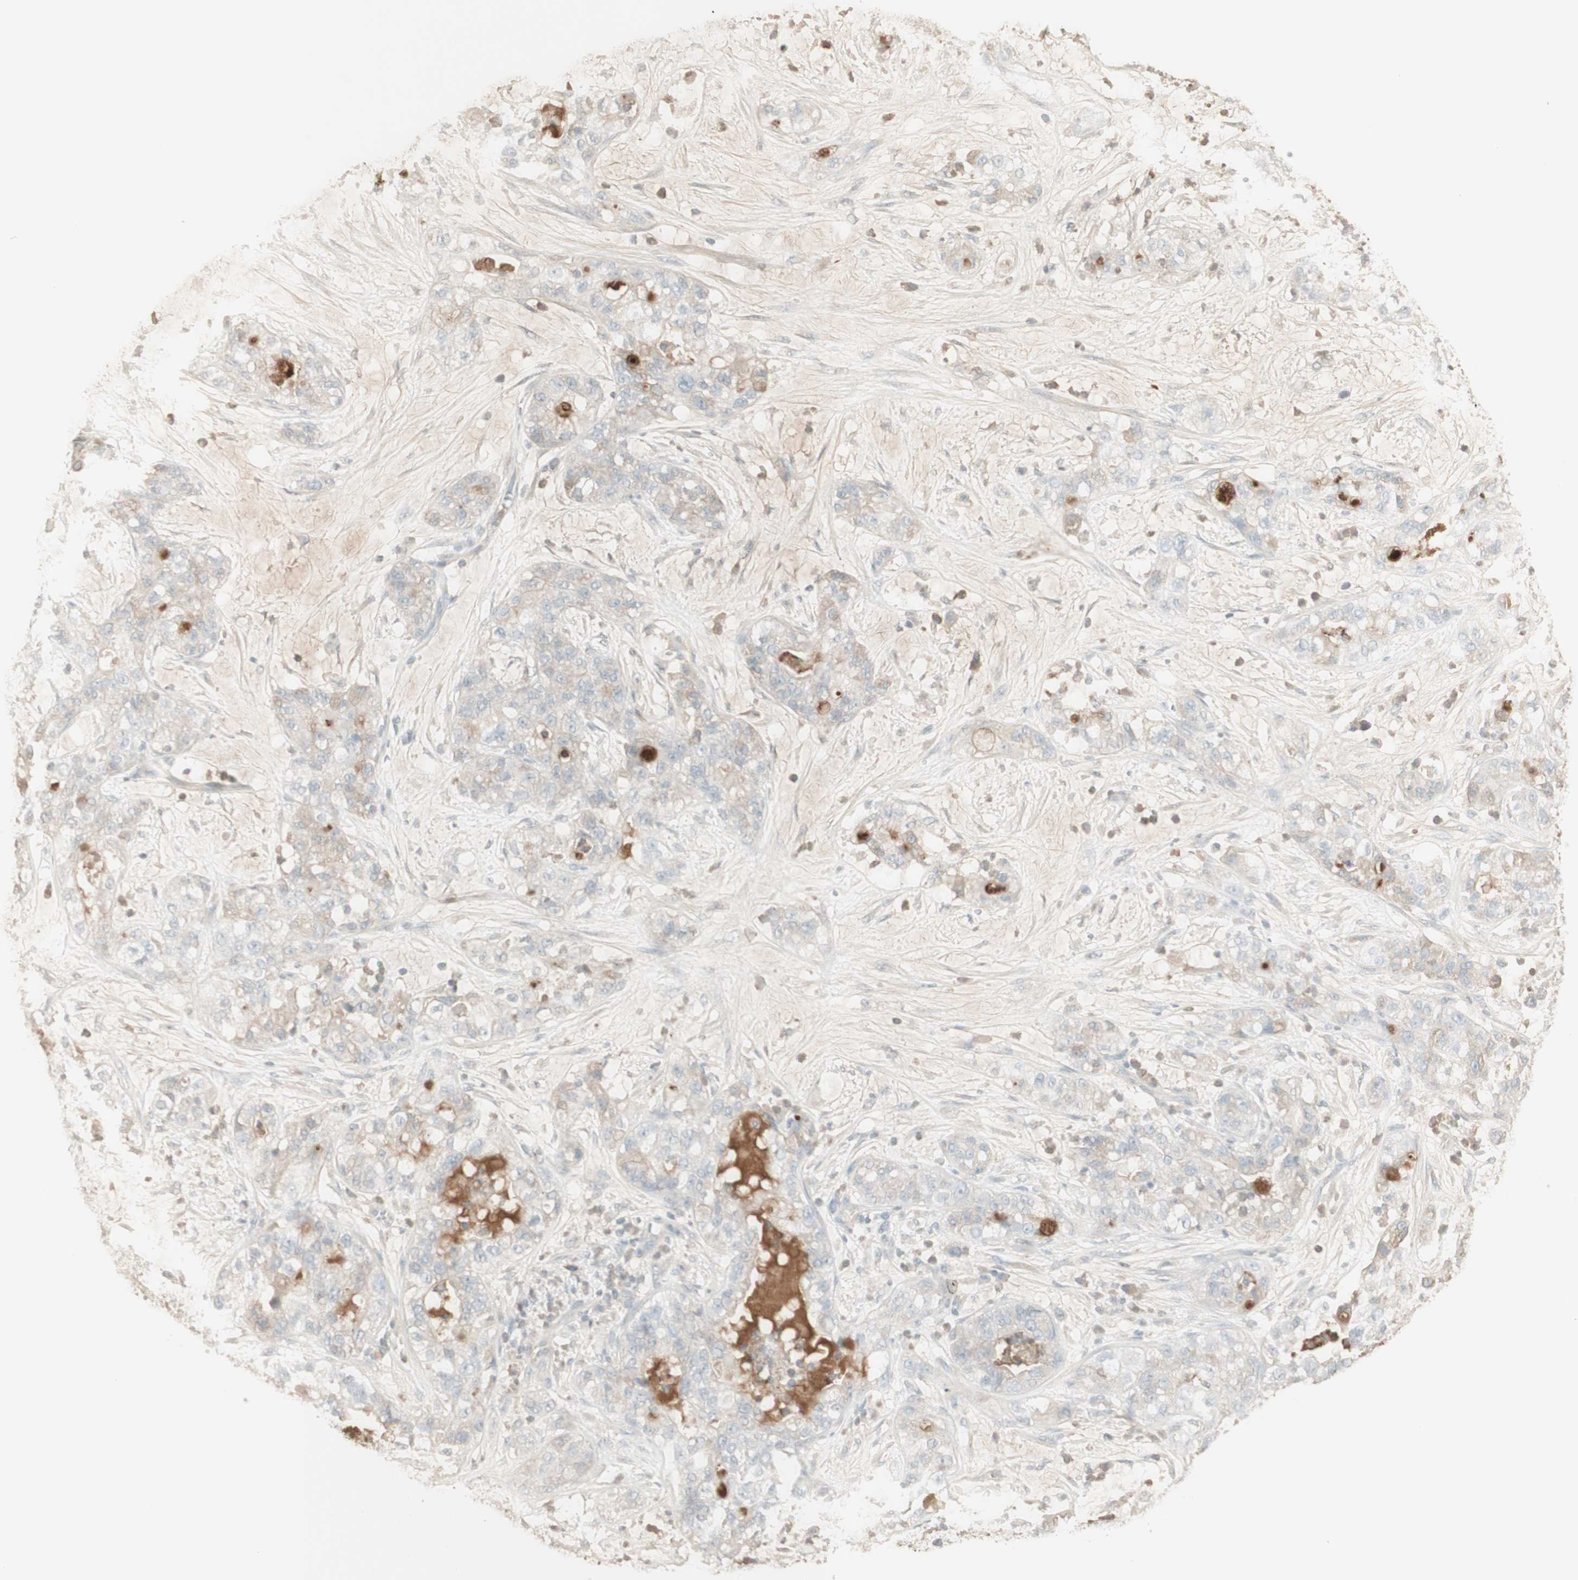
{"staining": {"intensity": "negative", "quantity": "none", "location": "none"}, "tissue": "pancreatic cancer", "cell_type": "Tumor cells", "image_type": "cancer", "snomed": [{"axis": "morphology", "description": "Adenocarcinoma, NOS"}, {"axis": "topography", "description": "Pancreas"}], "caption": "Pancreatic cancer stained for a protein using immunohistochemistry (IHC) demonstrates no staining tumor cells.", "gene": "IFNG", "patient": {"sex": "female", "age": 78}}